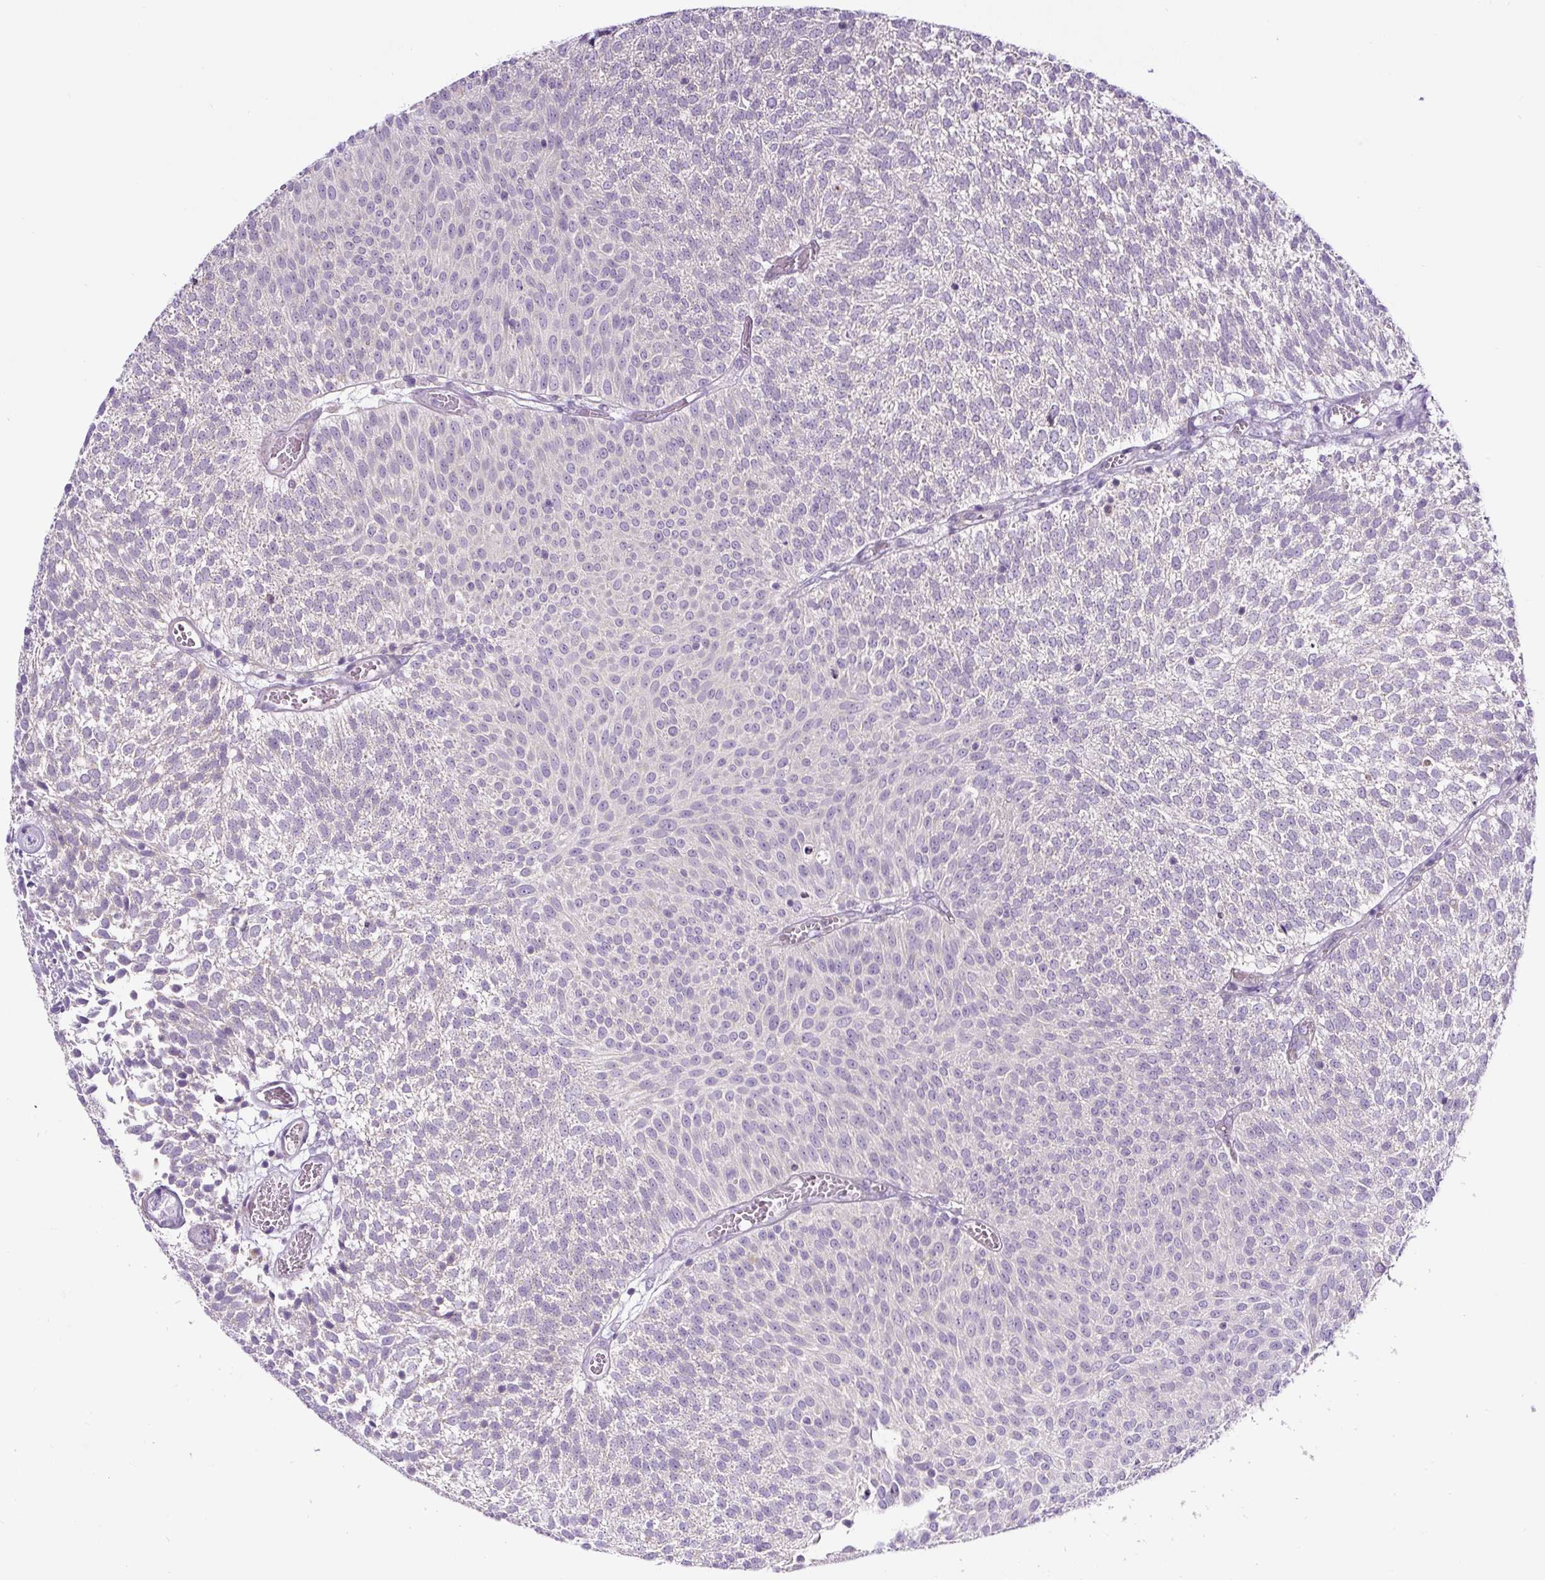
{"staining": {"intensity": "negative", "quantity": "none", "location": "none"}, "tissue": "urothelial cancer", "cell_type": "Tumor cells", "image_type": "cancer", "snomed": [{"axis": "morphology", "description": "Urothelial carcinoma, Low grade"}, {"axis": "topography", "description": "Urinary bladder"}], "caption": "This photomicrograph is of urothelial cancer stained with immunohistochemistry (IHC) to label a protein in brown with the nuclei are counter-stained blue. There is no staining in tumor cells. (Brightfield microscopy of DAB (3,3'-diaminobenzidine) immunohistochemistry (IHC) at high magnification).", "gene": "HPS4", "patient": {"sex": "female", "age": 79}}